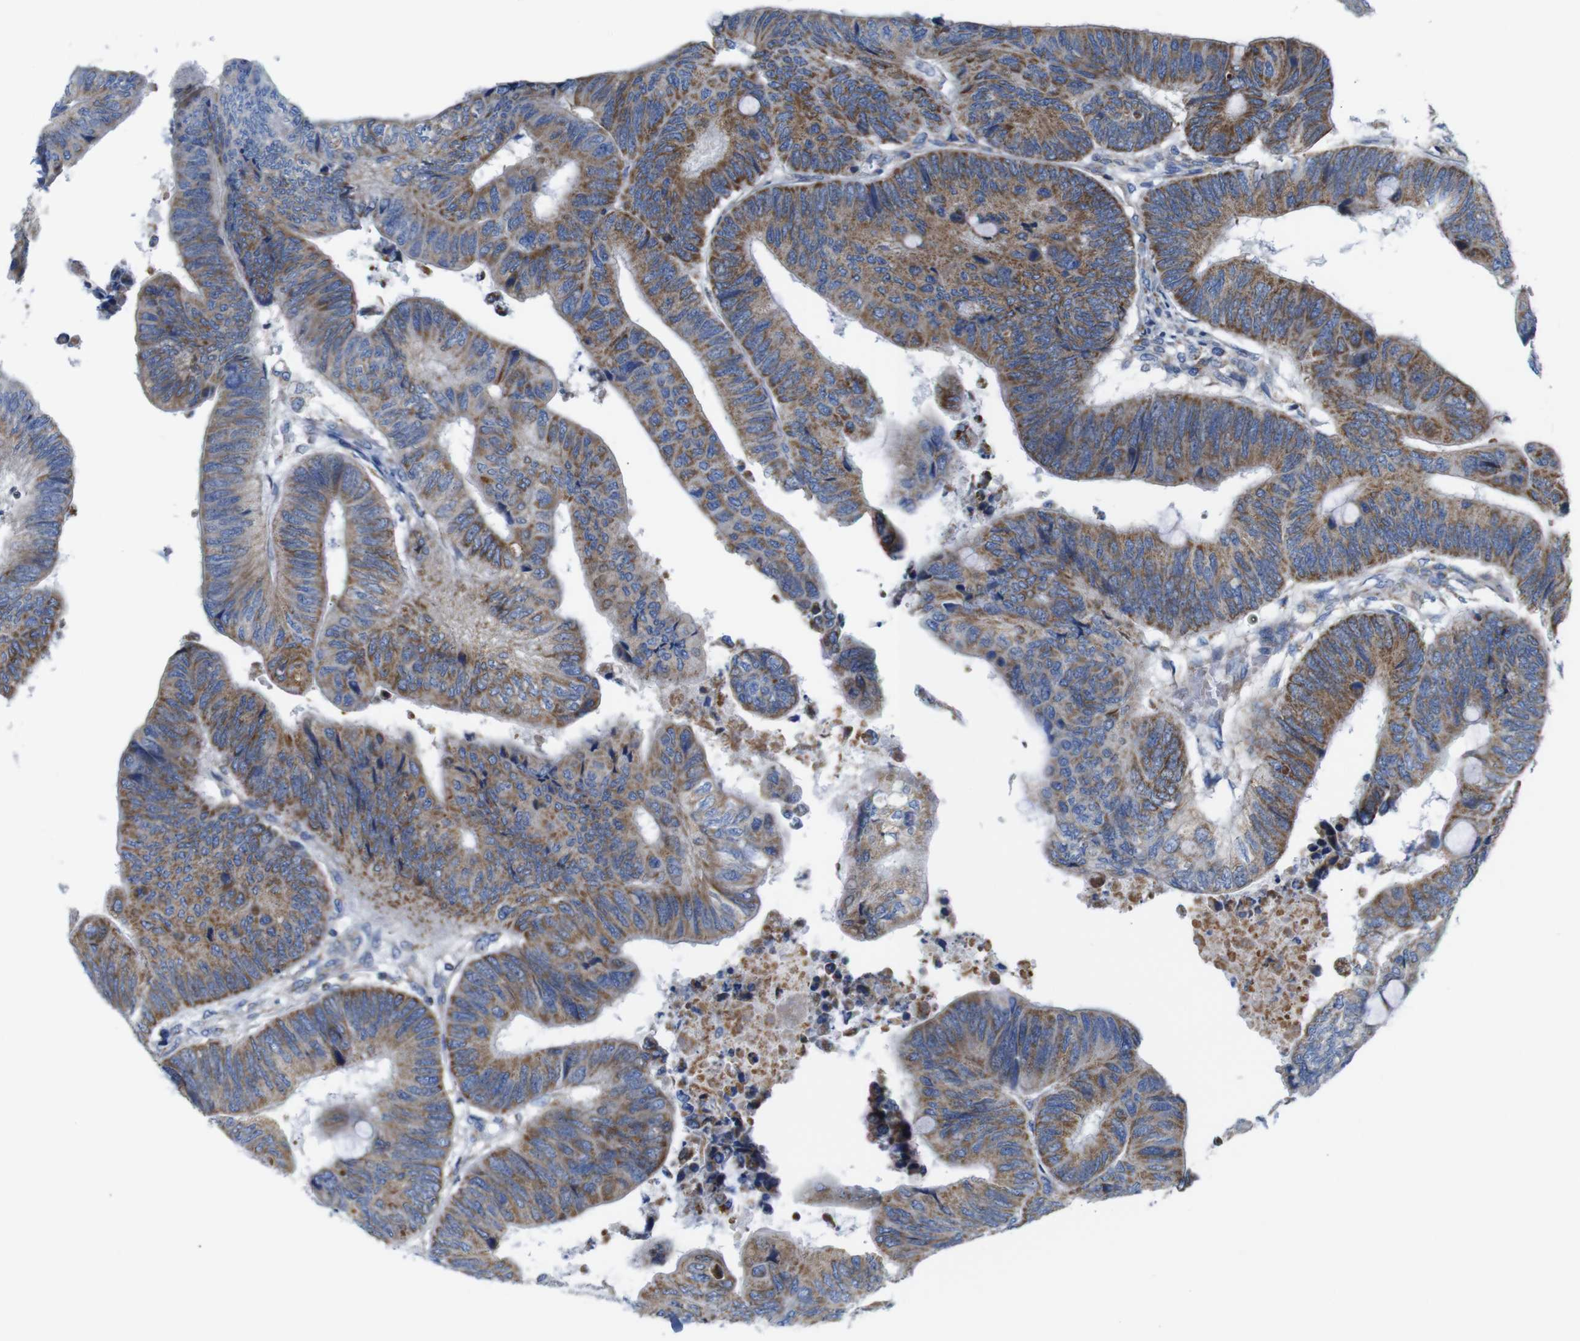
{"staining": {"intensity": "moderate", "quantity": ">75%", "location": "cytoplasmic/membranous"}, "tissue": "colorectal cancer", "cell_type": "Tumor cells", "image_type": "cancer", "snomed": [{"axis": "morphology", "description": "Normal tissue, NOS"}, {"axis": "morphology", "description": "Adenocarcinoma, NOS"}, {"axis": "topography", "description": "Rectum"}, {"axis": "topography", "description": "Peripheral nerve tissue"}], "caption": "A high-resolution photomicrograph shows IHC staining of colorectal adenocarcinoma, which displays moderate cytoplasmic/membranous positivity in about >75% of tumor cells.", "gene": "PDCD1LG2", "patient": {"sex": "male", "age": 92}}